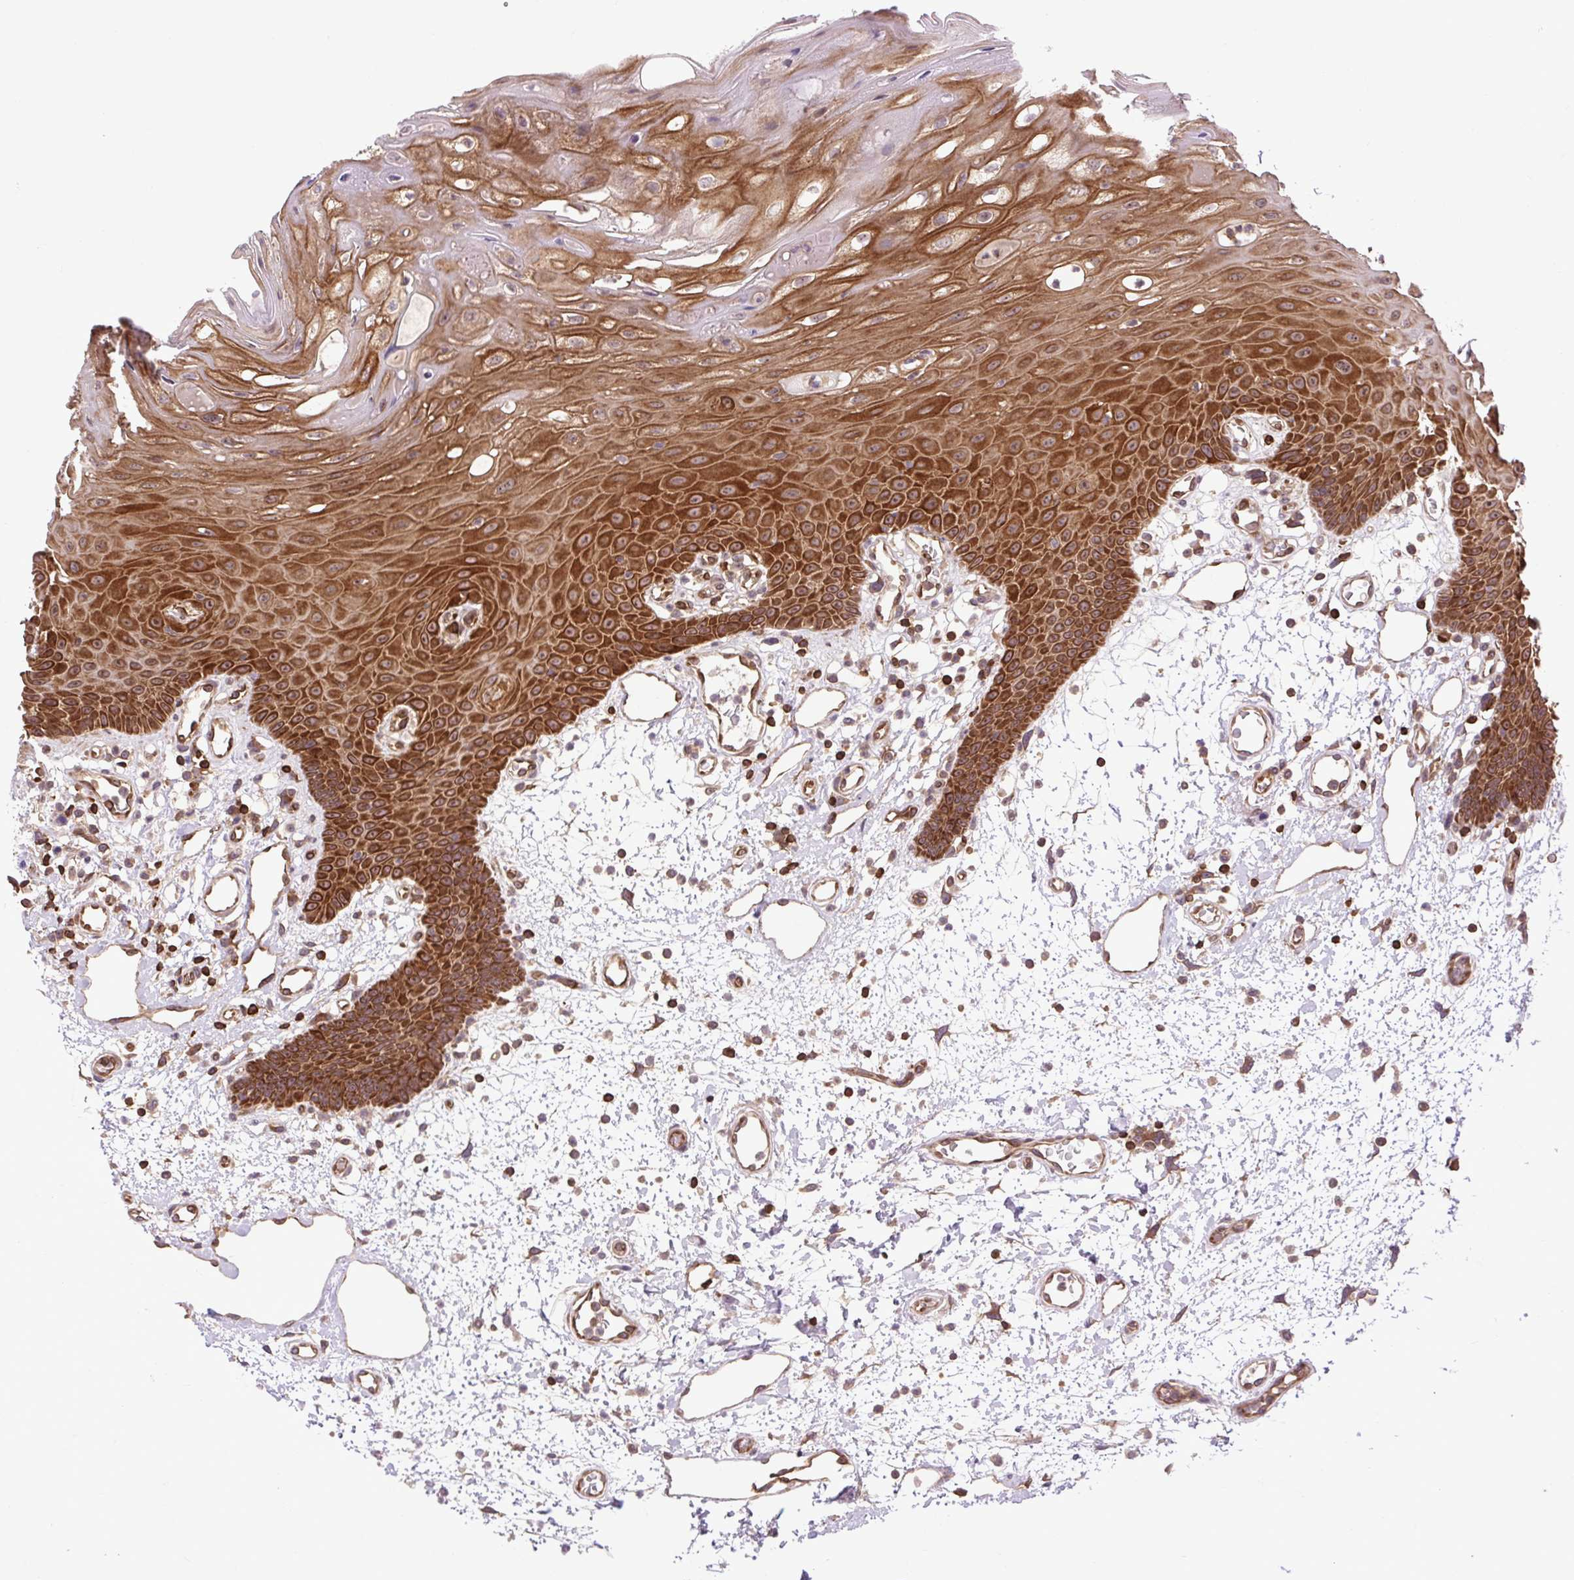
{"staining": {"intensity": "strong", "quantity": ">75%", "location": "cytoplasmic/membranous"}, "tissue": "oral mucosa", "cell_type": "Squamous epithelial cells", "image_type": "normal", "snomed": [{"axis": "morphology", "description": "Normal tissue, NOS"}, {"axis": "topography", "description": "Oral tissue"}], "caption": "Protein expression analysis of benign oral mucosa demonstrates strong cytoplasmic/membranous expression in about >75% of squamous epithelial cells. Nuclei are stained in blue.", "gene": "PLCG1", "patient": {"sex": "female", "age": 59}}